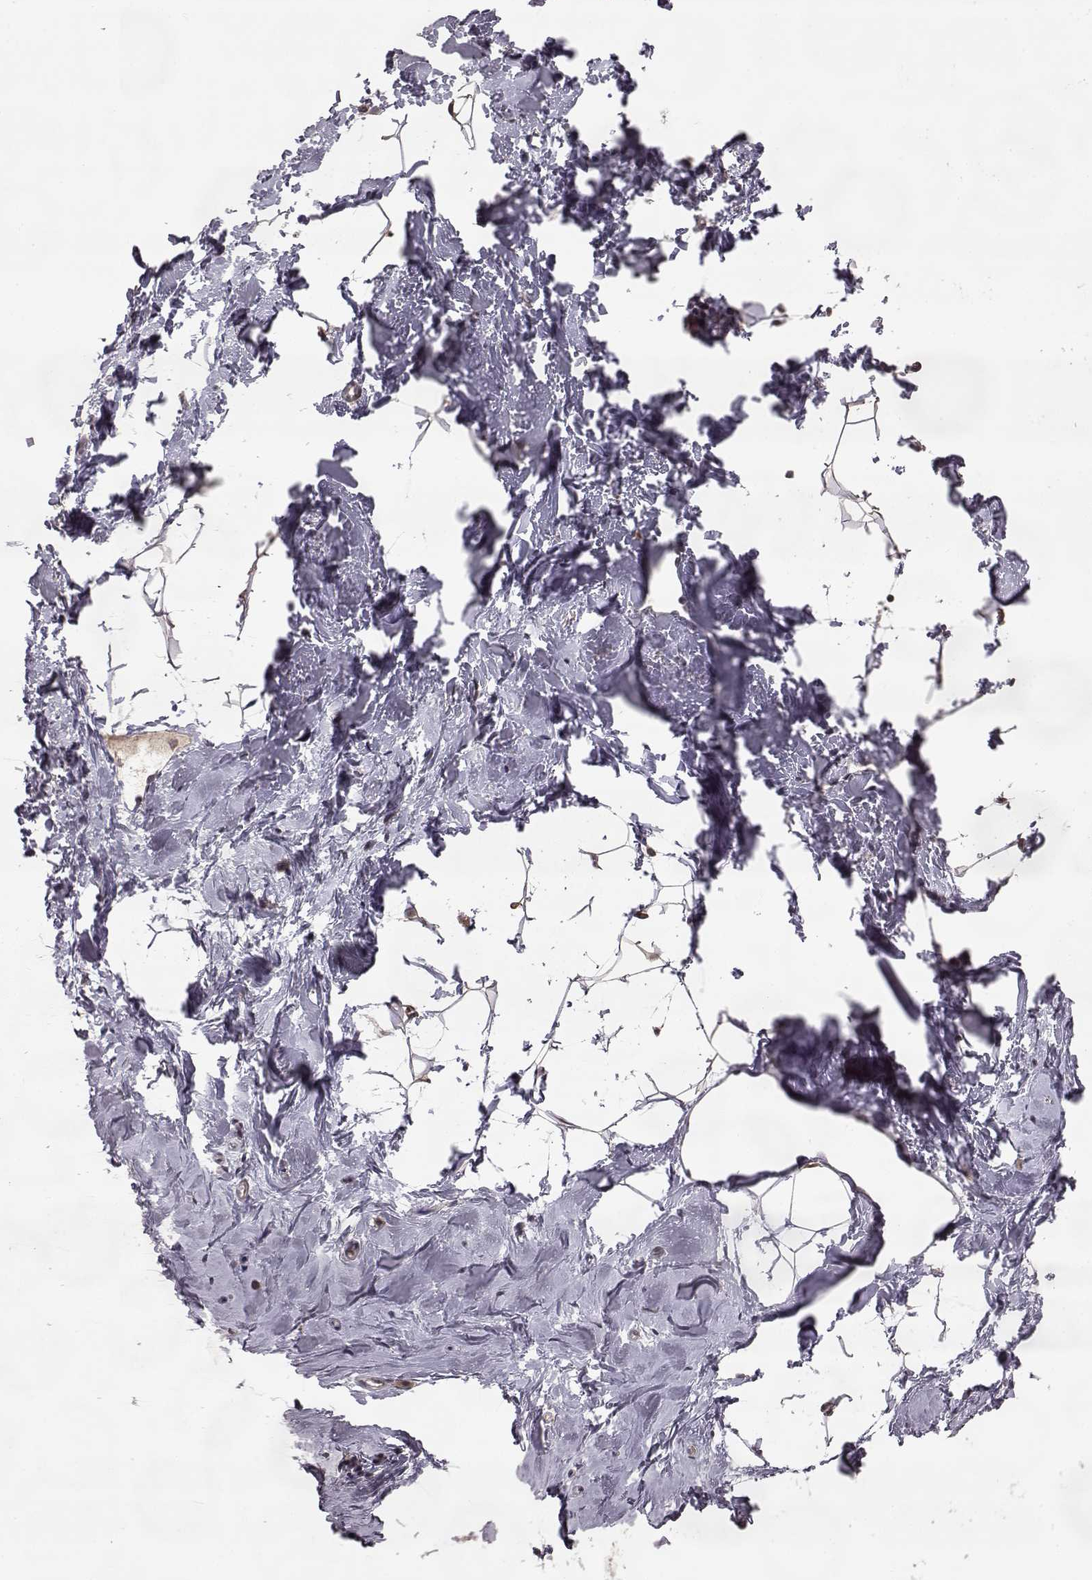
{"staining": {"intensity": "negative", "quantity": "none", "location": "none"}, "tissue": "breast", "cell_type": "Adipocytes", "image_type": "normal", "snomed": [{"axis": "morphology", "description": "Normal tissue, NOS"}, {"axis": "topography", "description": "Breast"}], "caption": "This photomicrograph is of benign breast stained with immunohistochemistry to label a protein in brown with the nuclei are counter-stained blue. There is no positivity in adipocytes.", "gene": "ELOVL5", "patient": {"sex": "female", "age": 32}}